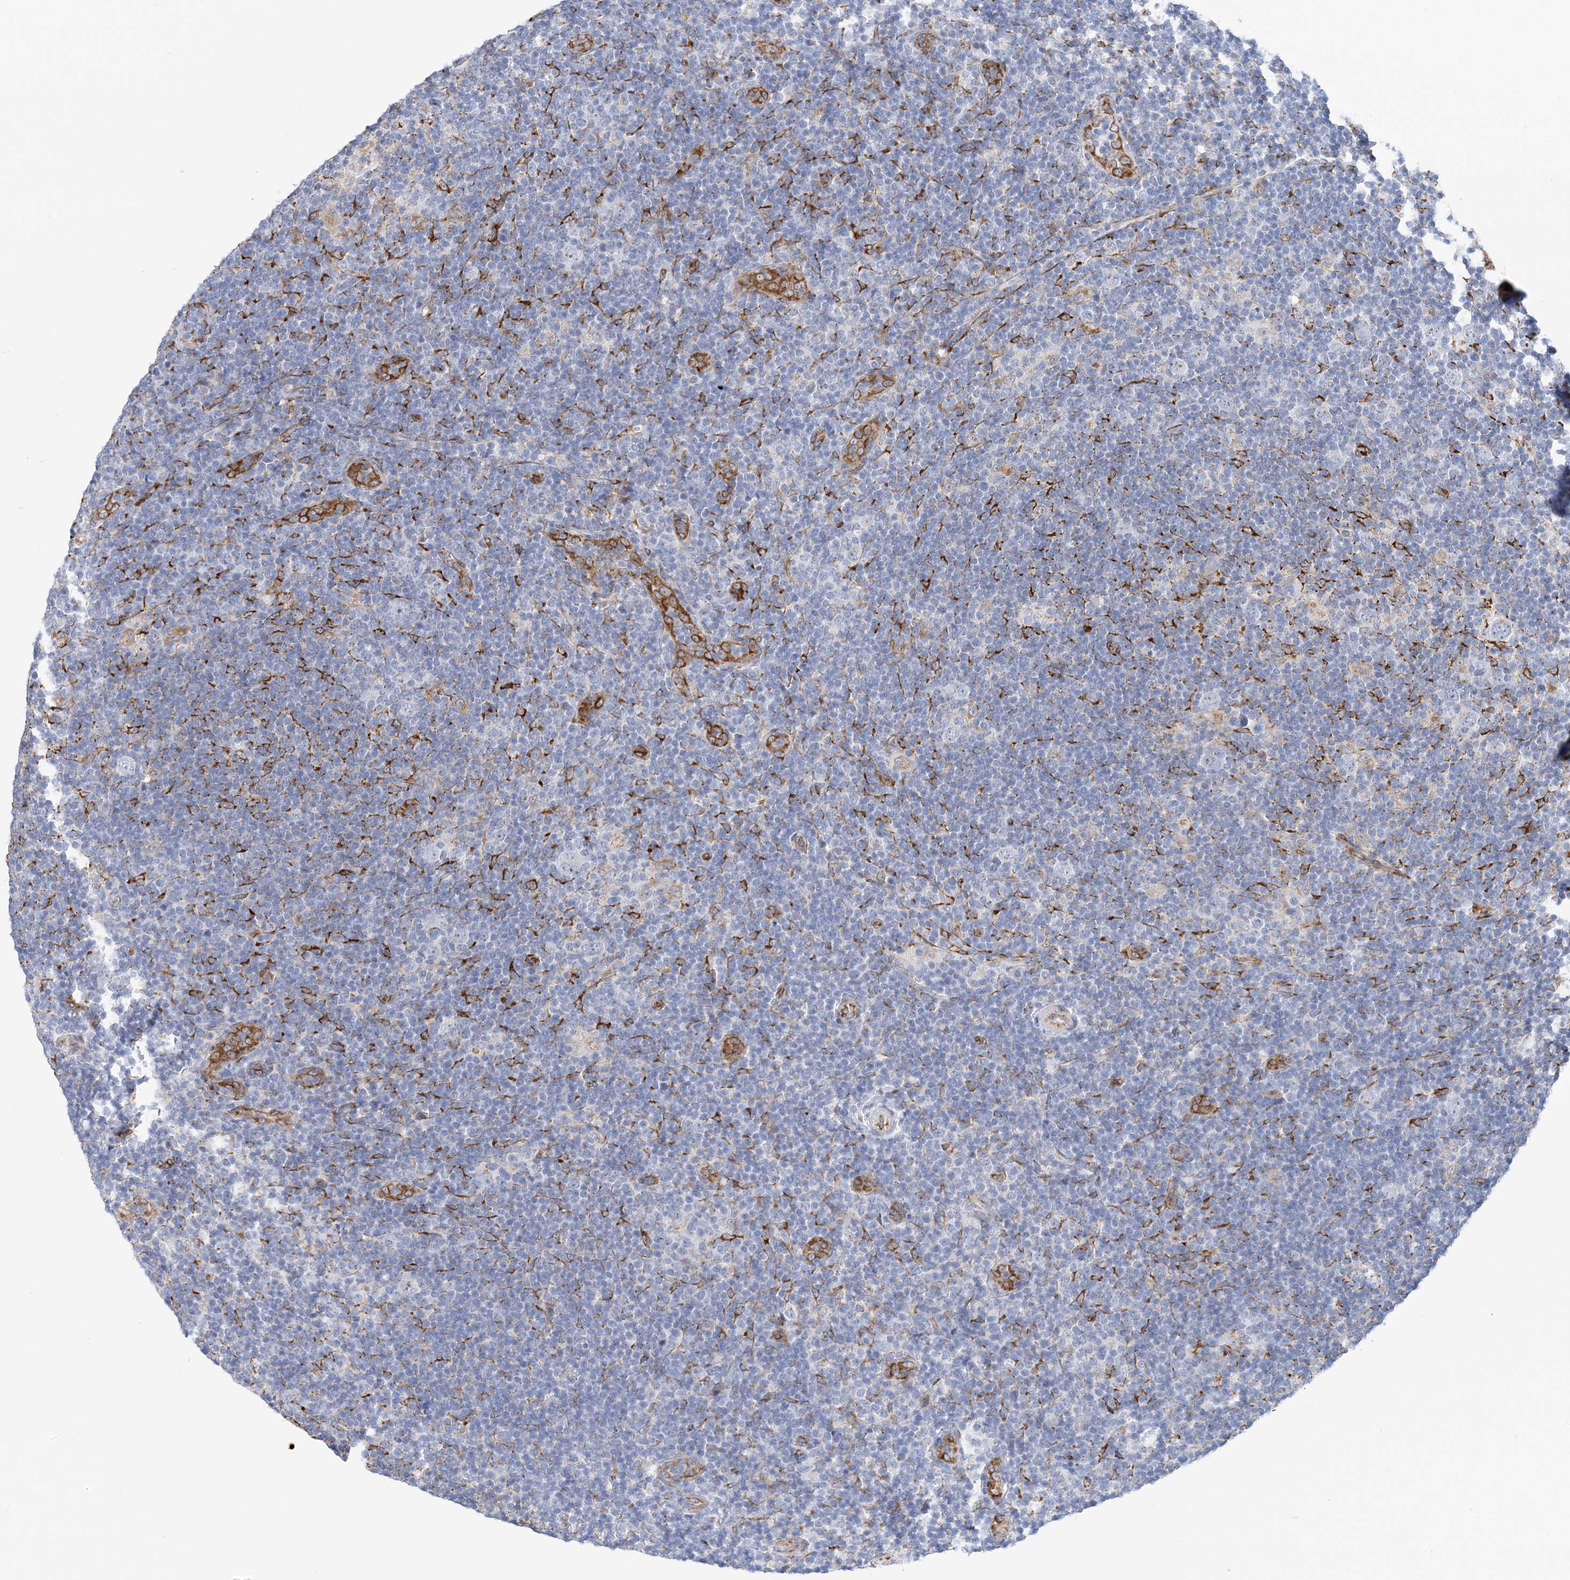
{"staining": {"intensity": "negative", "quantity": "none", "location": "none"}, "tissue": "lymphoma", "cell_type": "Tumor cells", "image_type": "cancer", "snomed": [{"axis": "morphology", "description": "Hodgkin's disease, NOS"}, {"axis": "topography", "description": "Lymph node"}], "caption": "Tumor cells show no significant expression in Hodgkin's disease.", "gene": "PLEKHG4B", "patient": {"sex": "female", "age": 57}}